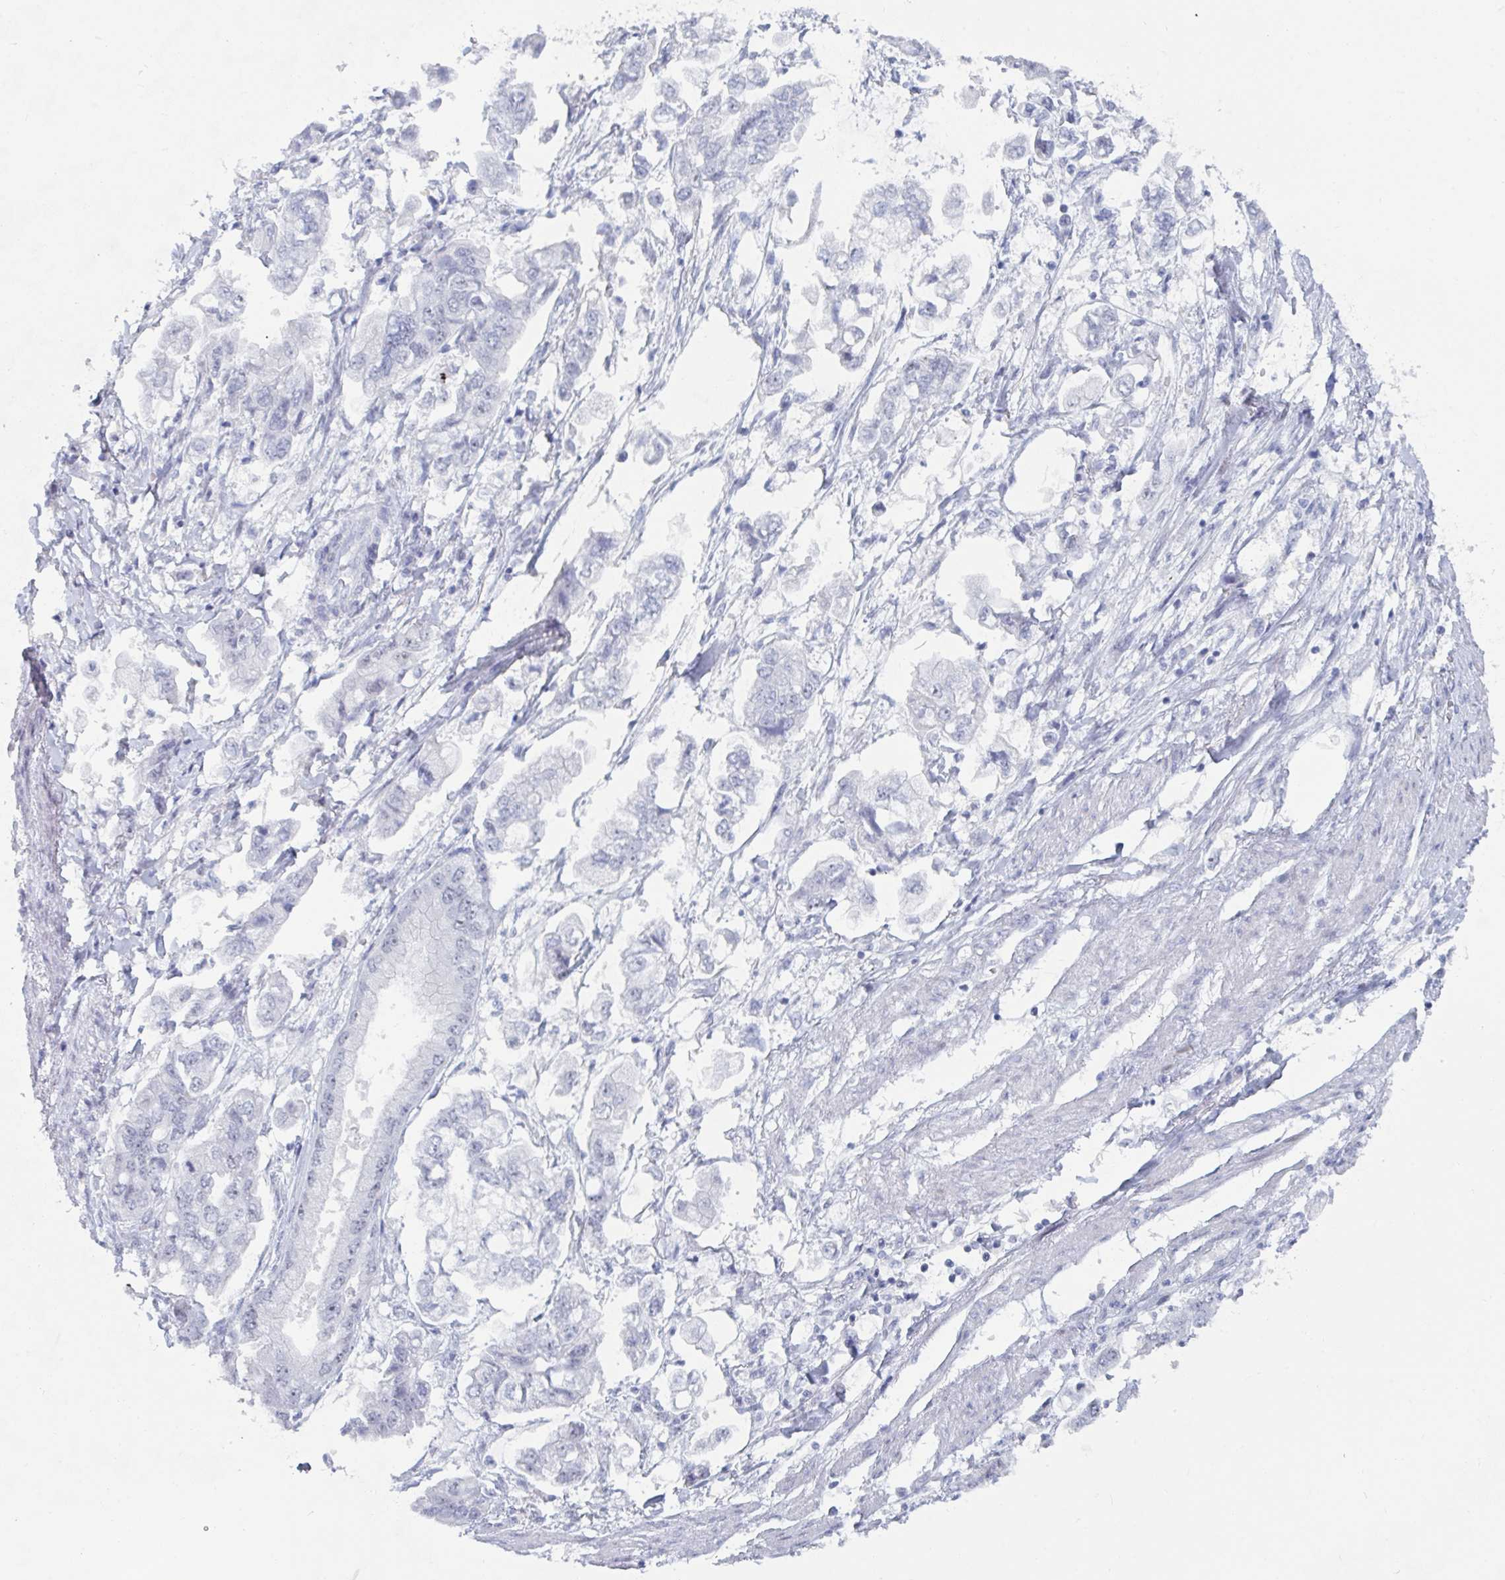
{"staining": {"intensity": "negative", "quantity": "none", "location": "none"}, "tissue": "stomach cancer", "cell_type": "Tumor cells", "image_type": "cancer", "snomed": [{"axis": "morphology", "description": "Adenocarcinoma, NOS"}, {"axis": "topography", "description": "Stomach"}], "caption": "Stomach adenocarcinoma was stained to show a protein in brown. There is no significant staining in tumor cells.", "gene": "NR1H2", "patient": {"sex": "male", "age": 62}}